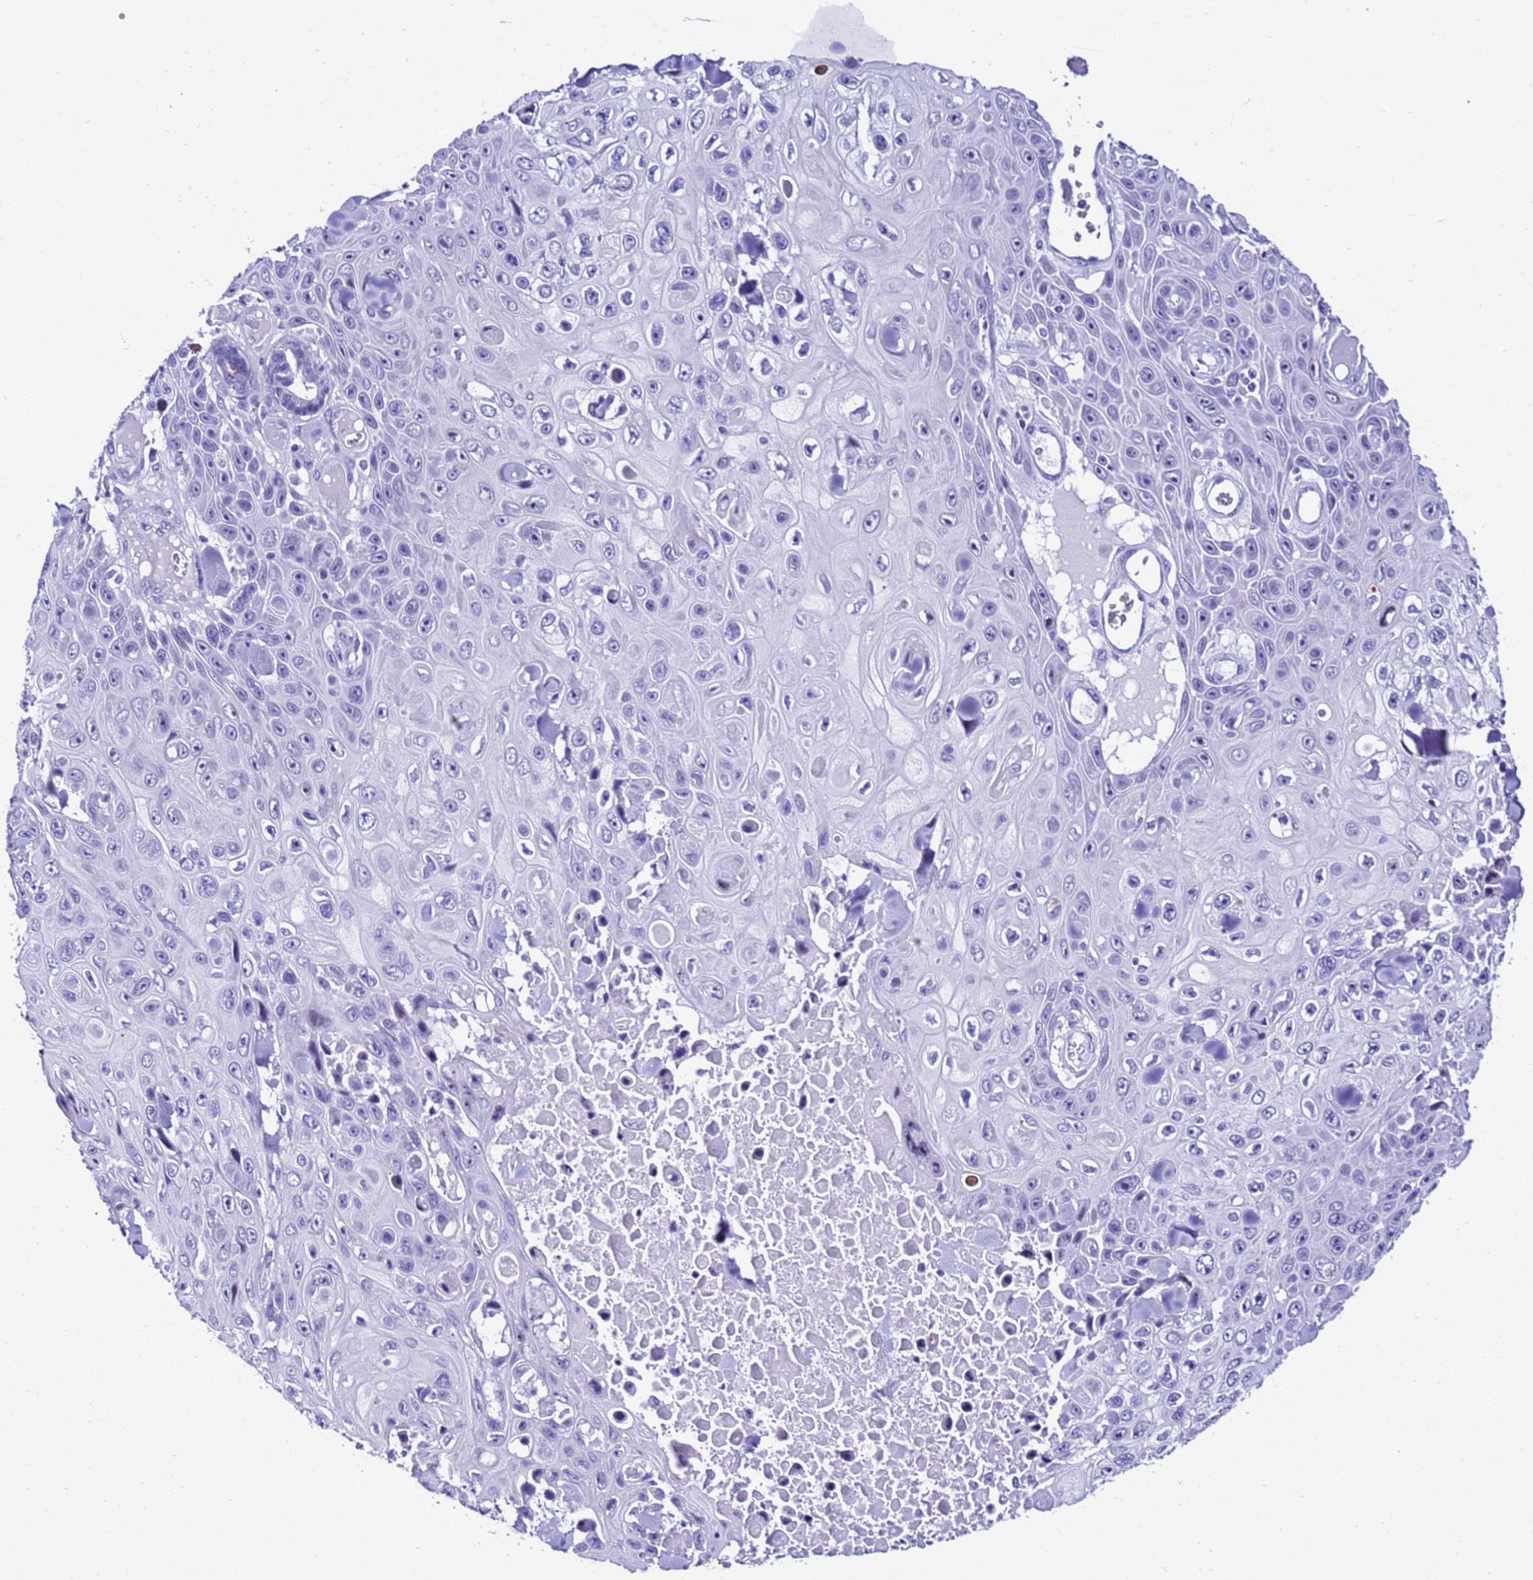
{"staining": {"intensity": "negative", "quantity": "none", "location": "none"}, "tissue": "skin cancer", "cell_type": "Tumor cells", "image_type": "cancer", "snomed": [{"axis": "morphology", "description": "Squamous cell carcinoma, NOS"}, {"axis": "topography", "description": "Skin"}], "caption": "Immunohistochemistry of skin cancer (squamous cell carcinoma) displays no positivity in tumor cells.", "gene": "ZNF417", "patient": {"sex": "male", "age": 82}}